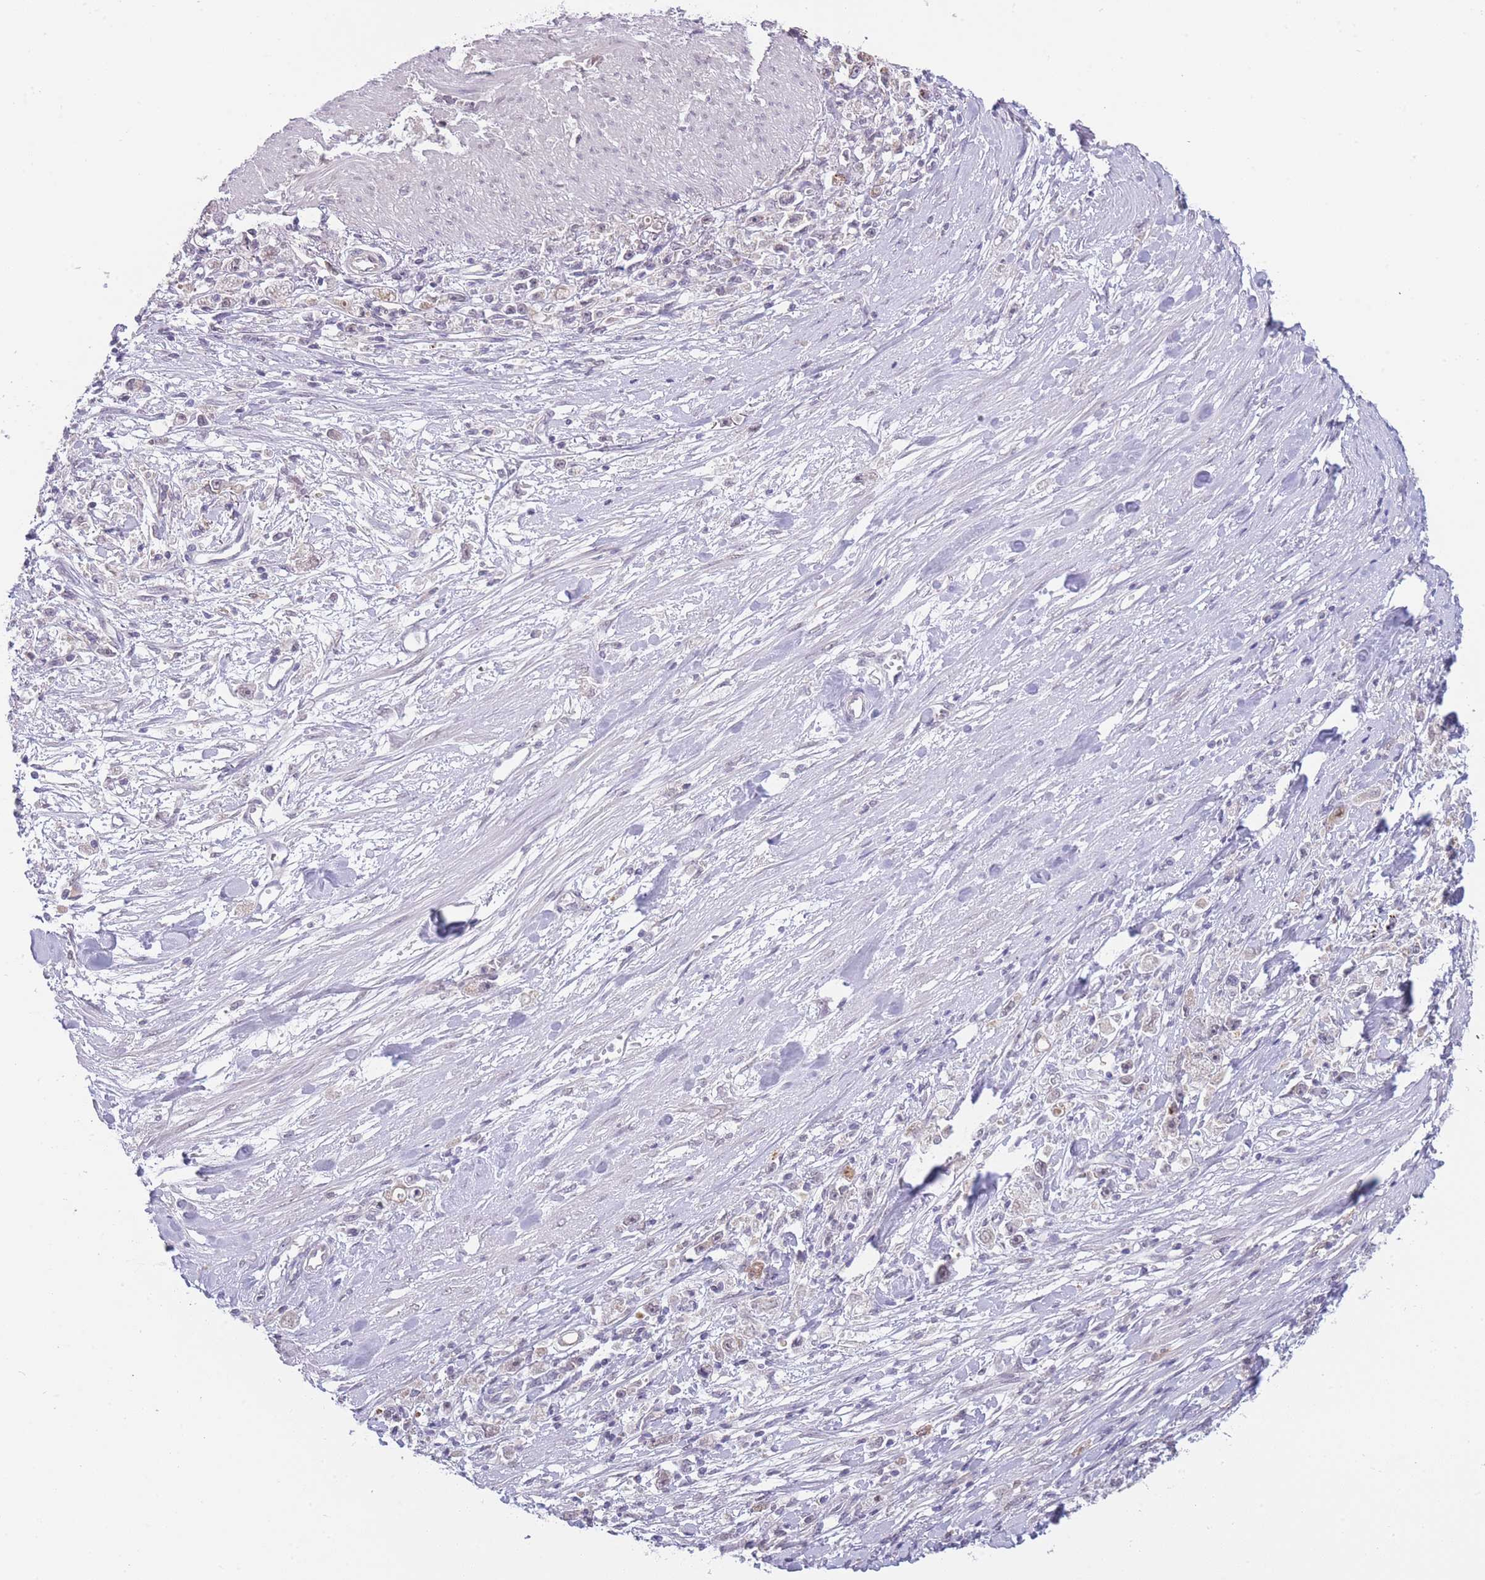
{"staining": {"intensity": "negative", "quantity": "none", "location": "none"}, "tissue": "stomach cancer", "cell_type": "Tumor cells", "image_type": "cancer", "snomed": [{"axis": "morphology", "description": "Adenocarcinoma, NOS"}, {"axis": "topography", "description": "Stomach"}], "caption": "A photomicrograph of human stomach adenocarcinoma is negative for staining in tumor cells.", "gene": "GOLGA6L25", "patient": {"sex": "female", "age": 59}}